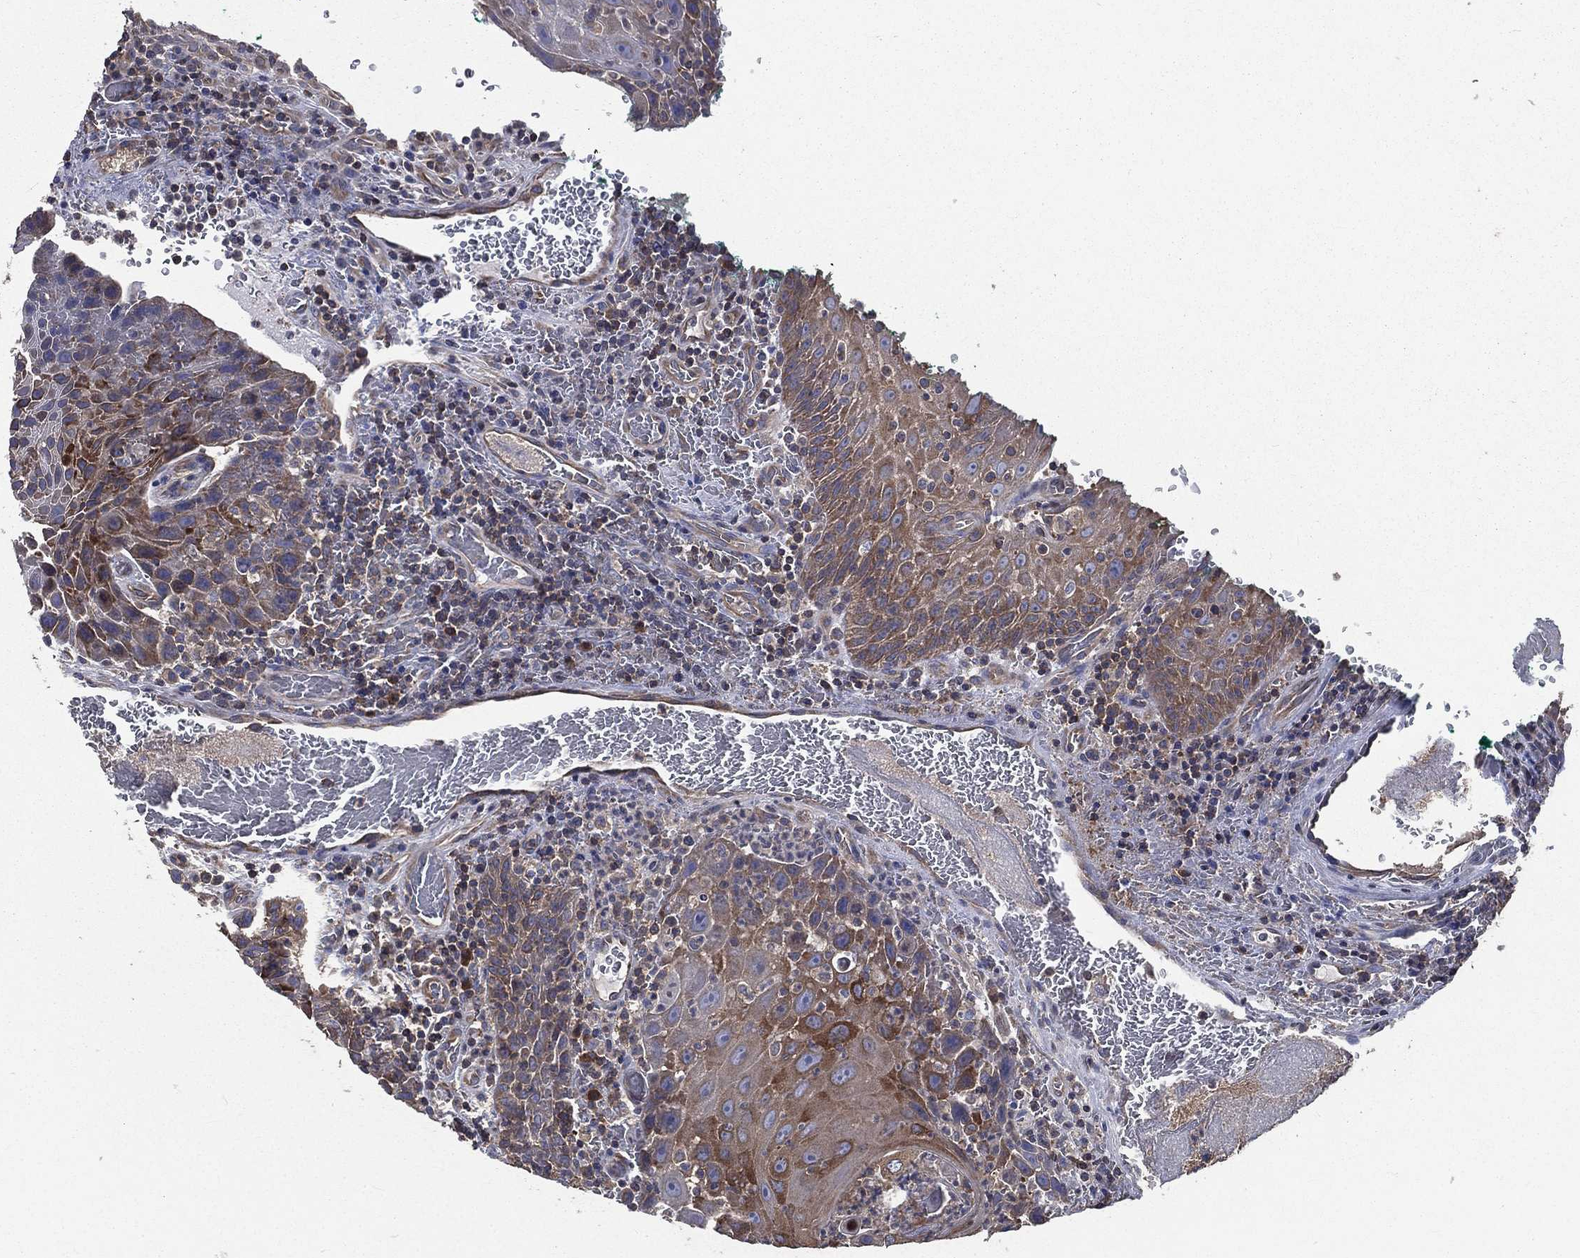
{"staining": {"intensity": "moderate", "quantity": "25%-75%", "location": "cytoplasmic/membranous"}, "tissue": "head and neck cancer", "cell_type": "Tumor cells", "image_type": "cancer", "snomed": [{"axis": "morphology", "description": "Squamous cell carcinoma, NOS"}, {"axis": "topography", "description": "Head-Neck"}], "caption": "Human head and neck squamous cell carcinoma stained for a protein (brown) reveals moderate cytoplasmic/membranous positive staining in approximately 25%-75% of tumor cells.", "gene": "SARS1", "patient": {"sex": "male", "age": 69}}